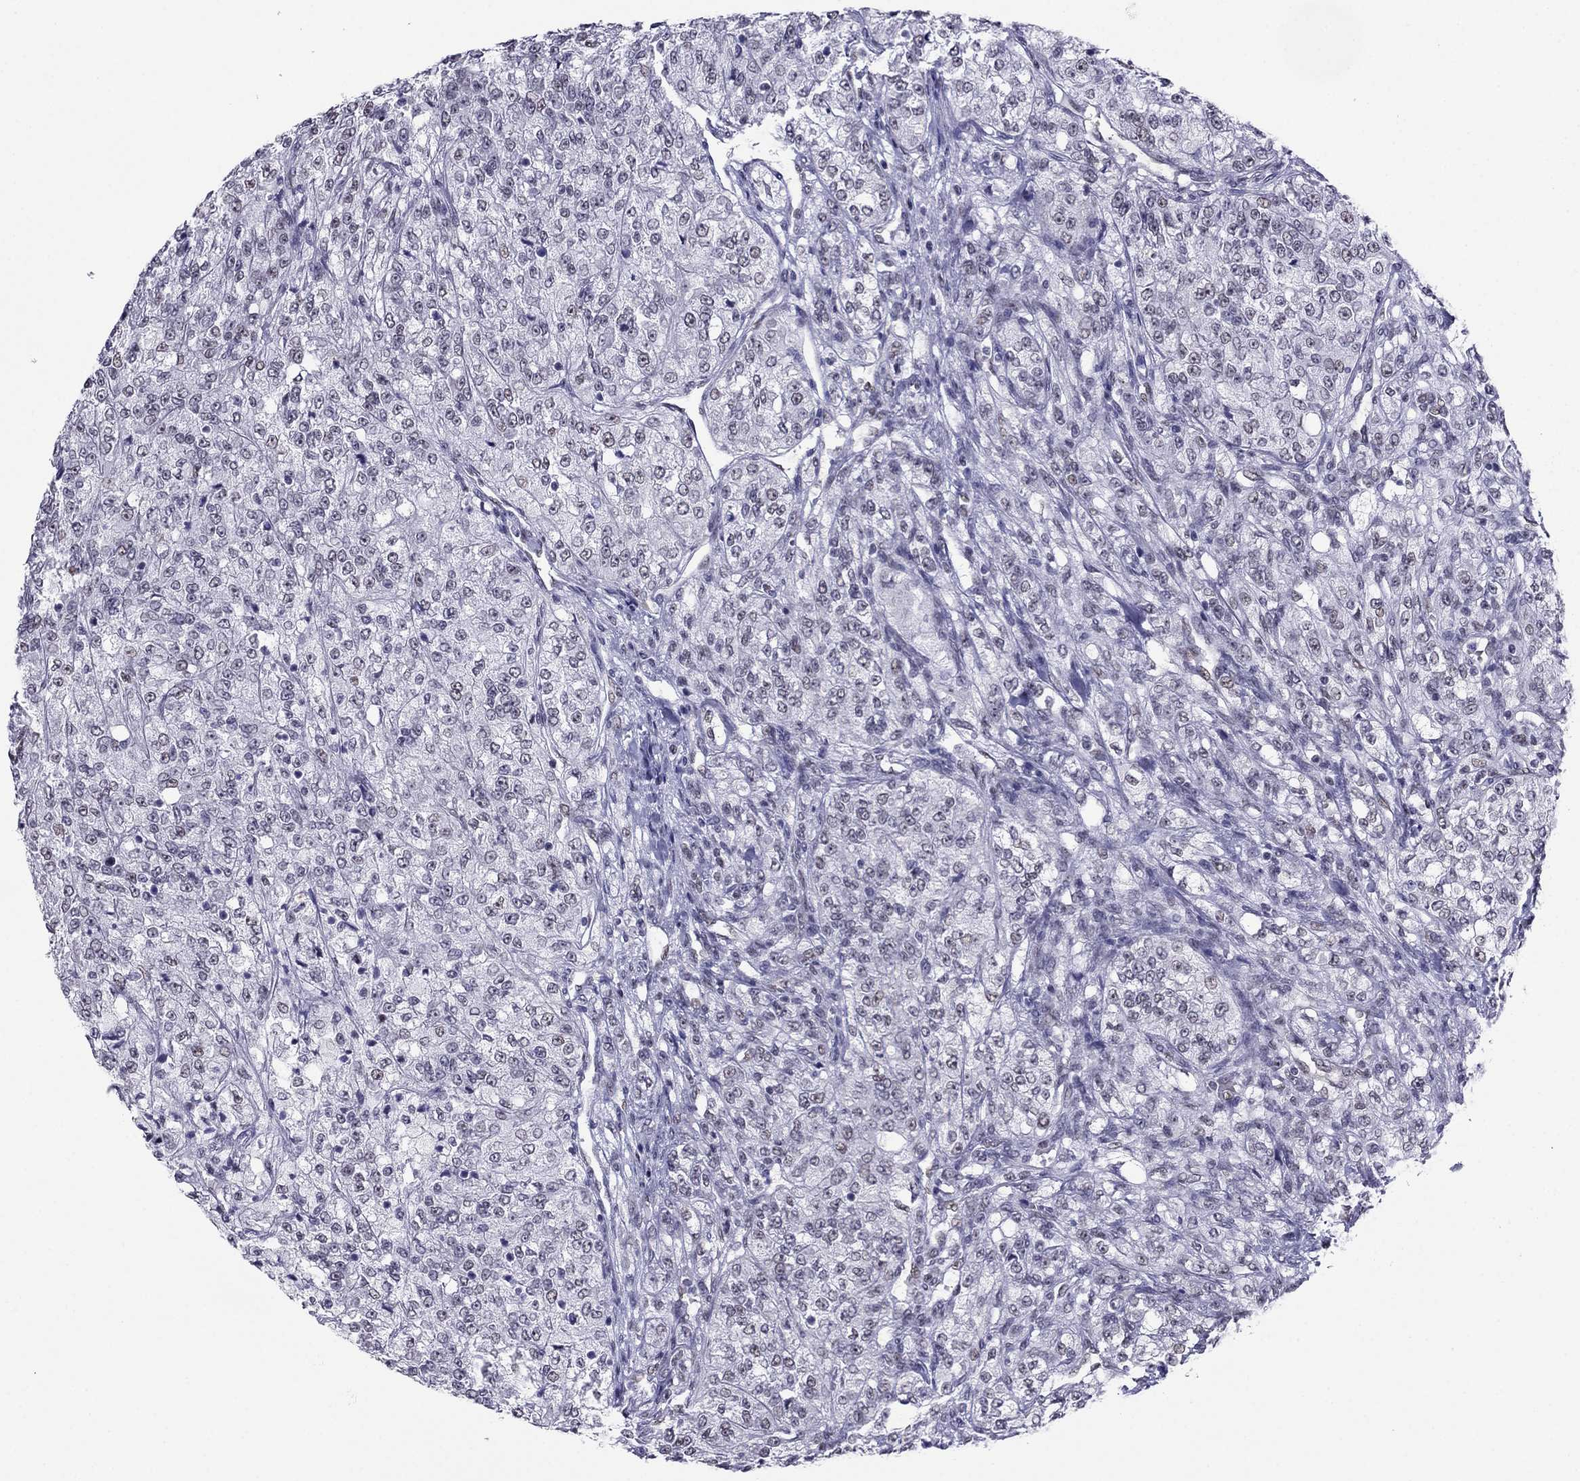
{"staining": {"intensity": "negative", "quantity": "none", "location": "none"}, "tissue": "renal cancer", "cell_type": "Tumor cells", "image_type": "cancer", "snomed": [{"axis": "morphology", "description": "Adenocarcinoma, NOS"}, {"axis": "topography", "description": "Kidney"}], "caption": "Renal cancer (adenocarcinoma) was stained to show a protein in brown. There is no significant expression in tumor cells. (Stains: DAB immunohistochemistry with hematoxylin counter stain, Microscopy: brightfield microscopy at high magnification).", "gene": "PPM1G", "patient": {"sex": "female", "age": 63}}